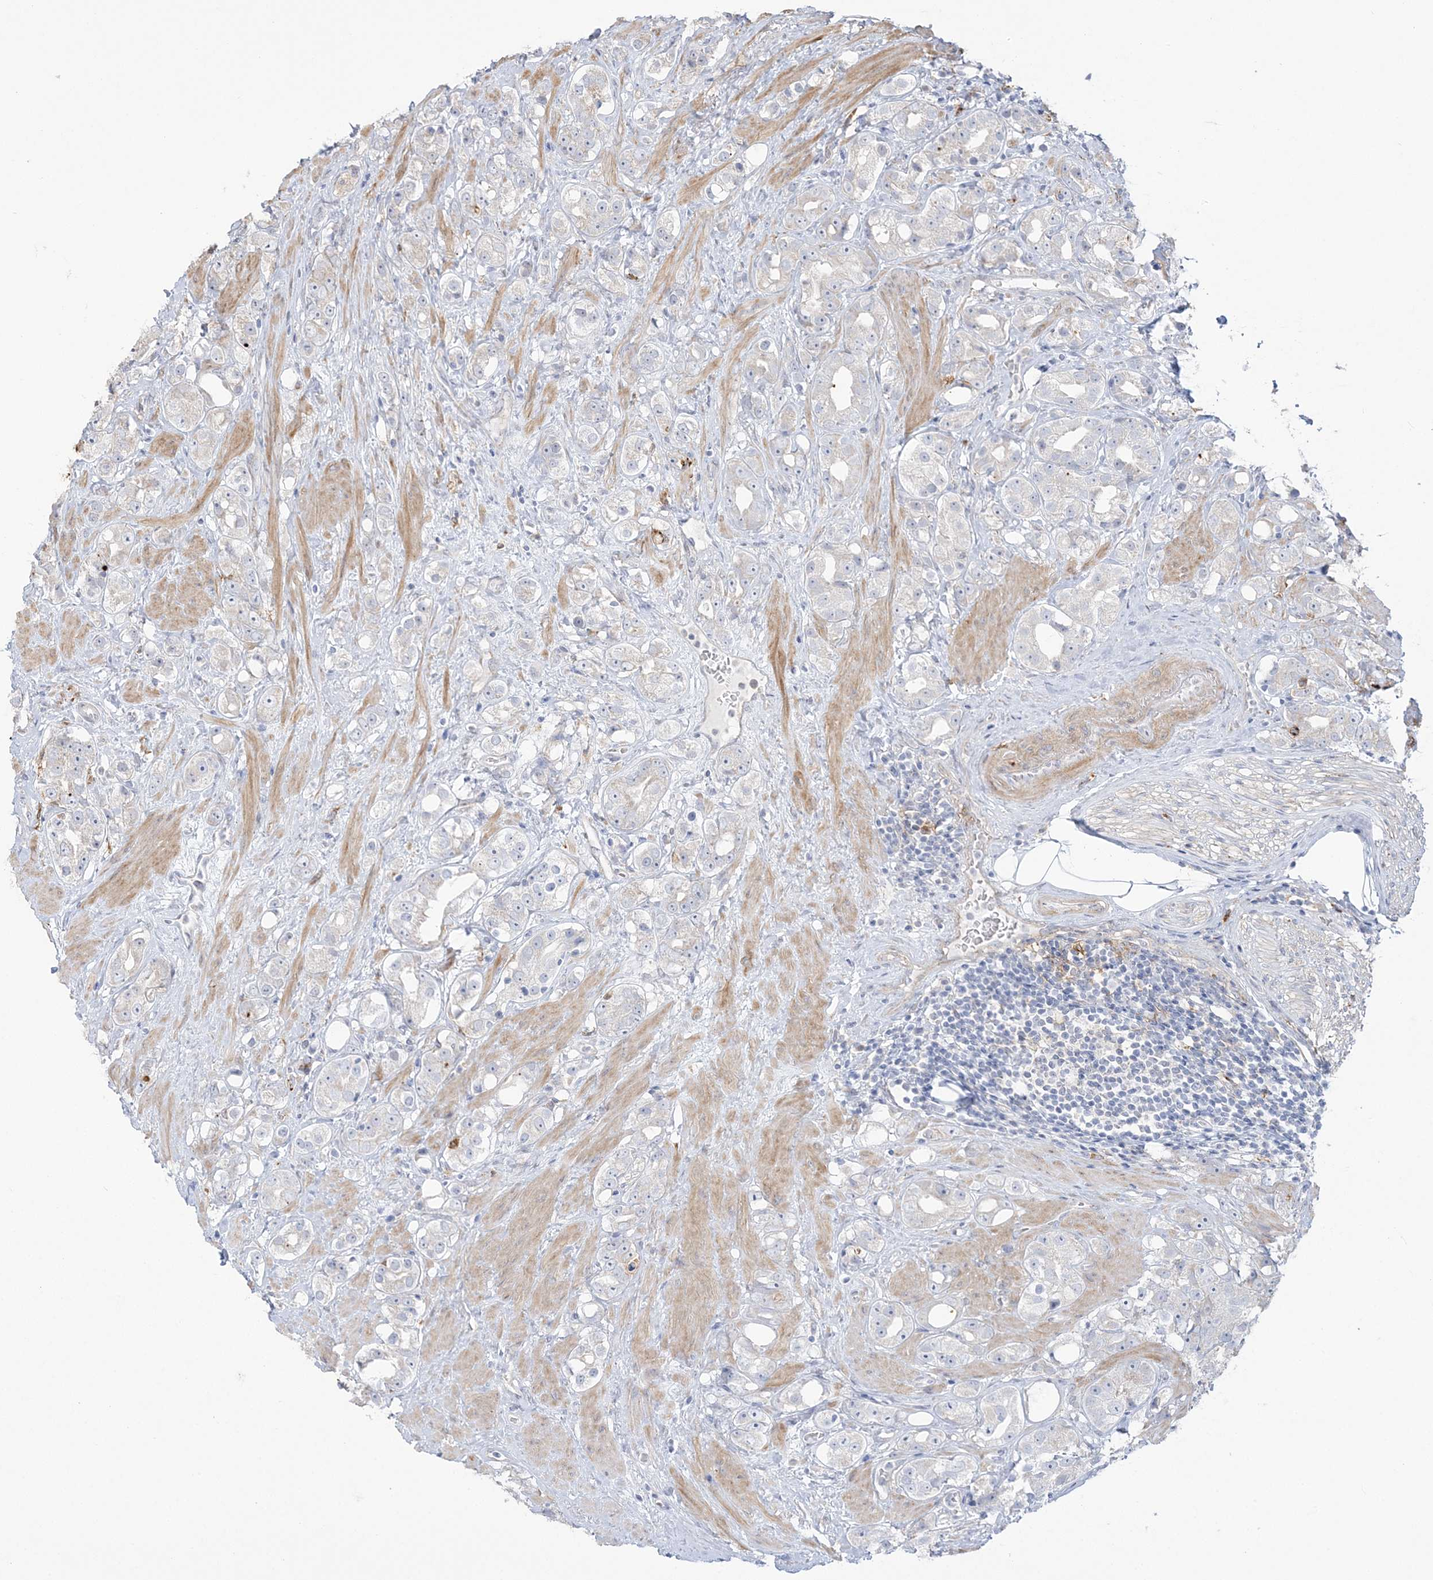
{"staining": {"intensity": "negative", "quantity": "none", "location": "none"}, "tissue": "prostate cancer", "cell_type": "Tumor cells", "image_type": "cancer", "snomed": [{"axis": "morphology", "description": "Adenocarcinoma, NOS"}, {"axis": "topography", "description": "Prostate"}], "caption": "The immunohistochemistry (IHC) photomicrograph has no significant expression in tumor cells of prostate cancer (adenocarcinoma) tissue.", "gene": "HAAO", "patient": {"sex": "male", "age": 79}}